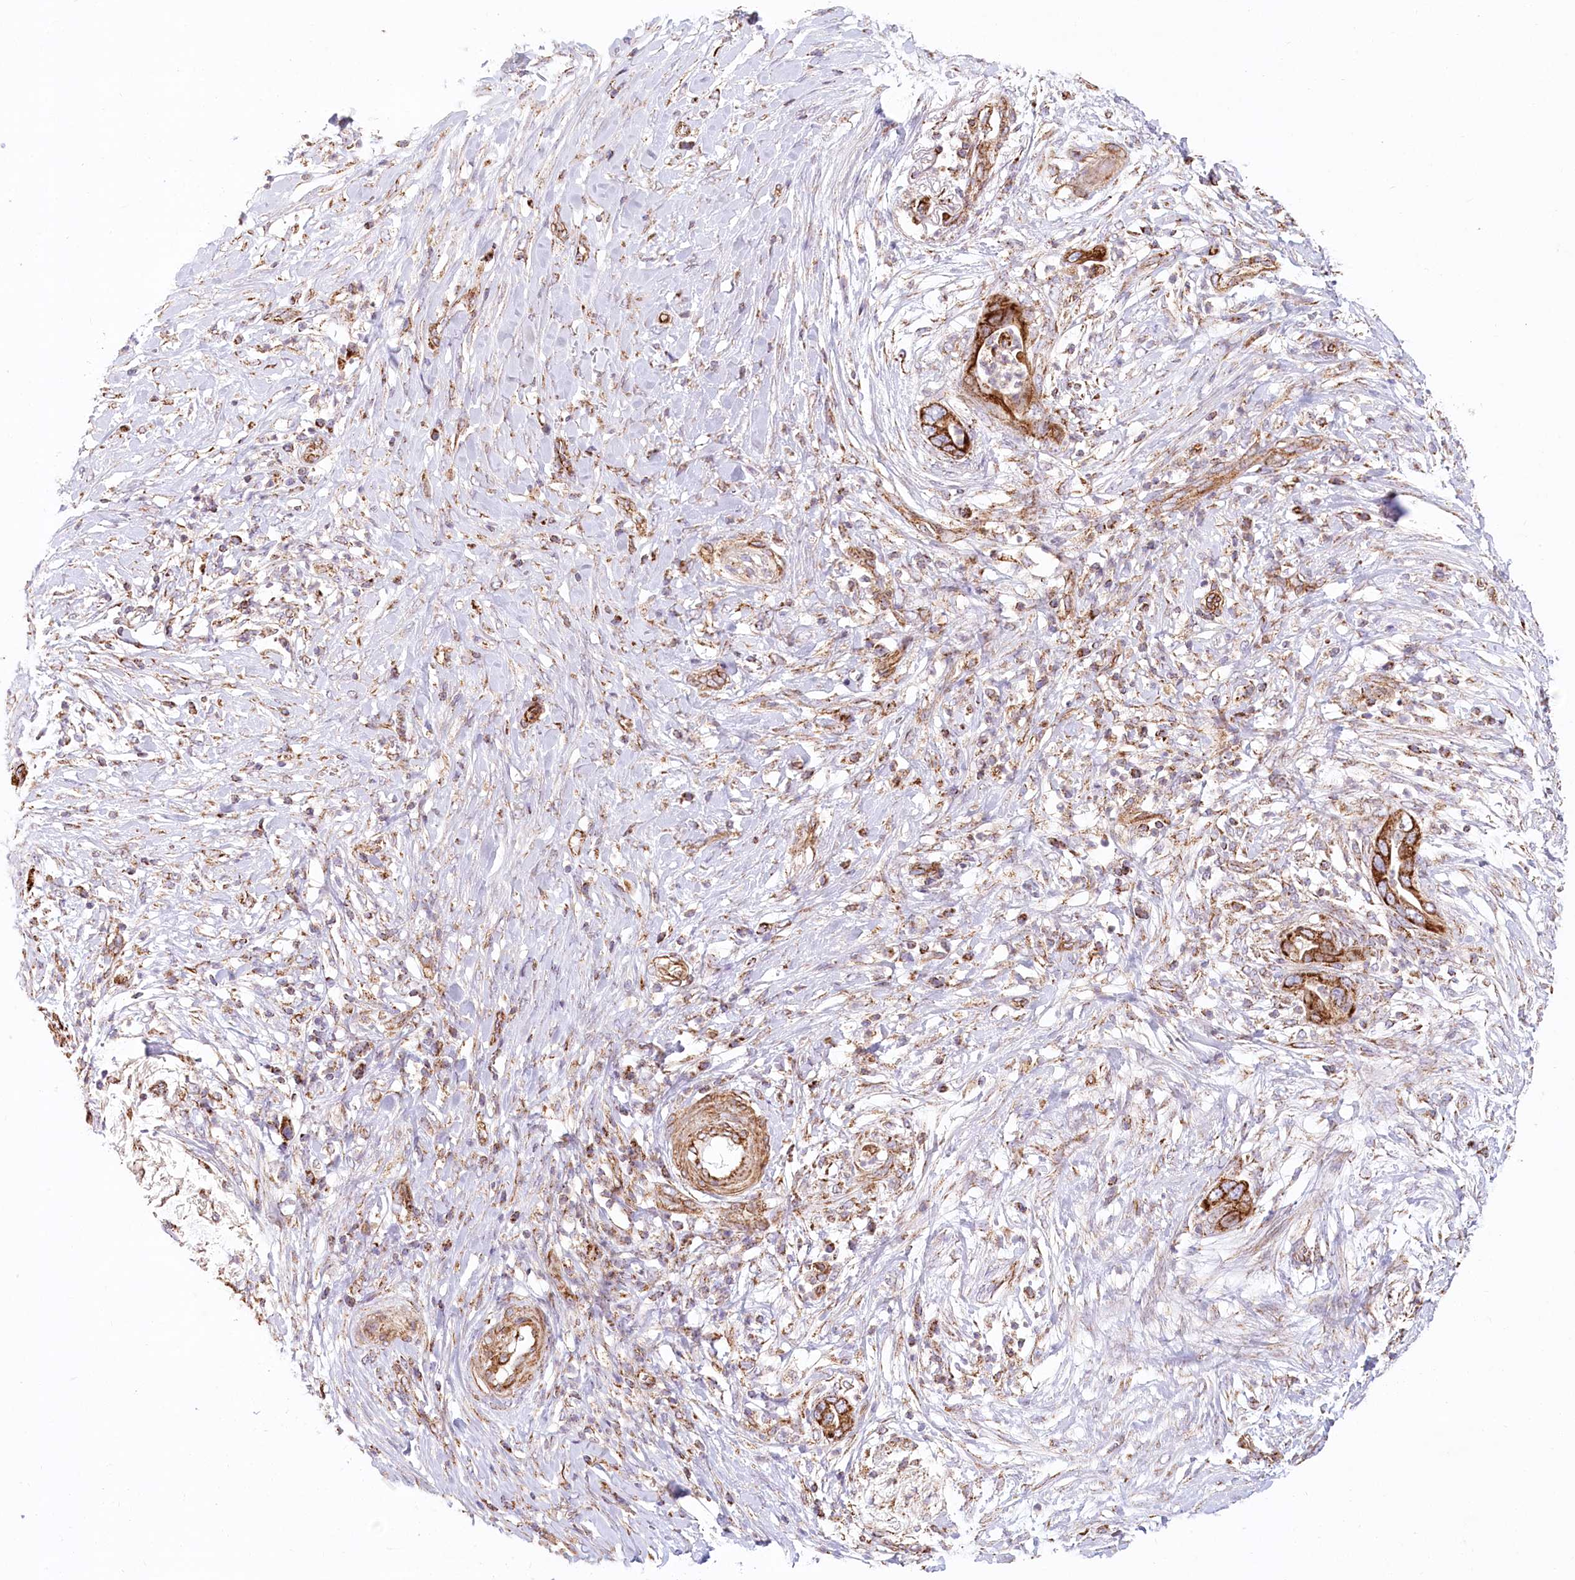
{"staining": {"intensity": "strong", "quantity": ">75%", "location": "cytoplasmic/membranous"}, "tissue": "pancreatic cancer", "cell_type": "Tumor cells", "image_type": "cancer", "snomed": [{"axis": "morphology", "description": "Adenocarcinoma, NOS"}, {"axis": "topography", "description": "Pancreas"}], "caption": "Protein expression by IHC demonstrates strong cytoplasmic/membranous positivity in approximately >75% of tumor cells in pancreatic cancer (adenocarcinoma). The staining was performed using DAB (3,3'-diaminobenzidine), with brown indicating positive protein expression. Nuclei are stained blue with hematoxylin.", "gene": "UMPS", "patient": {"sex": "male", "age": 75}}